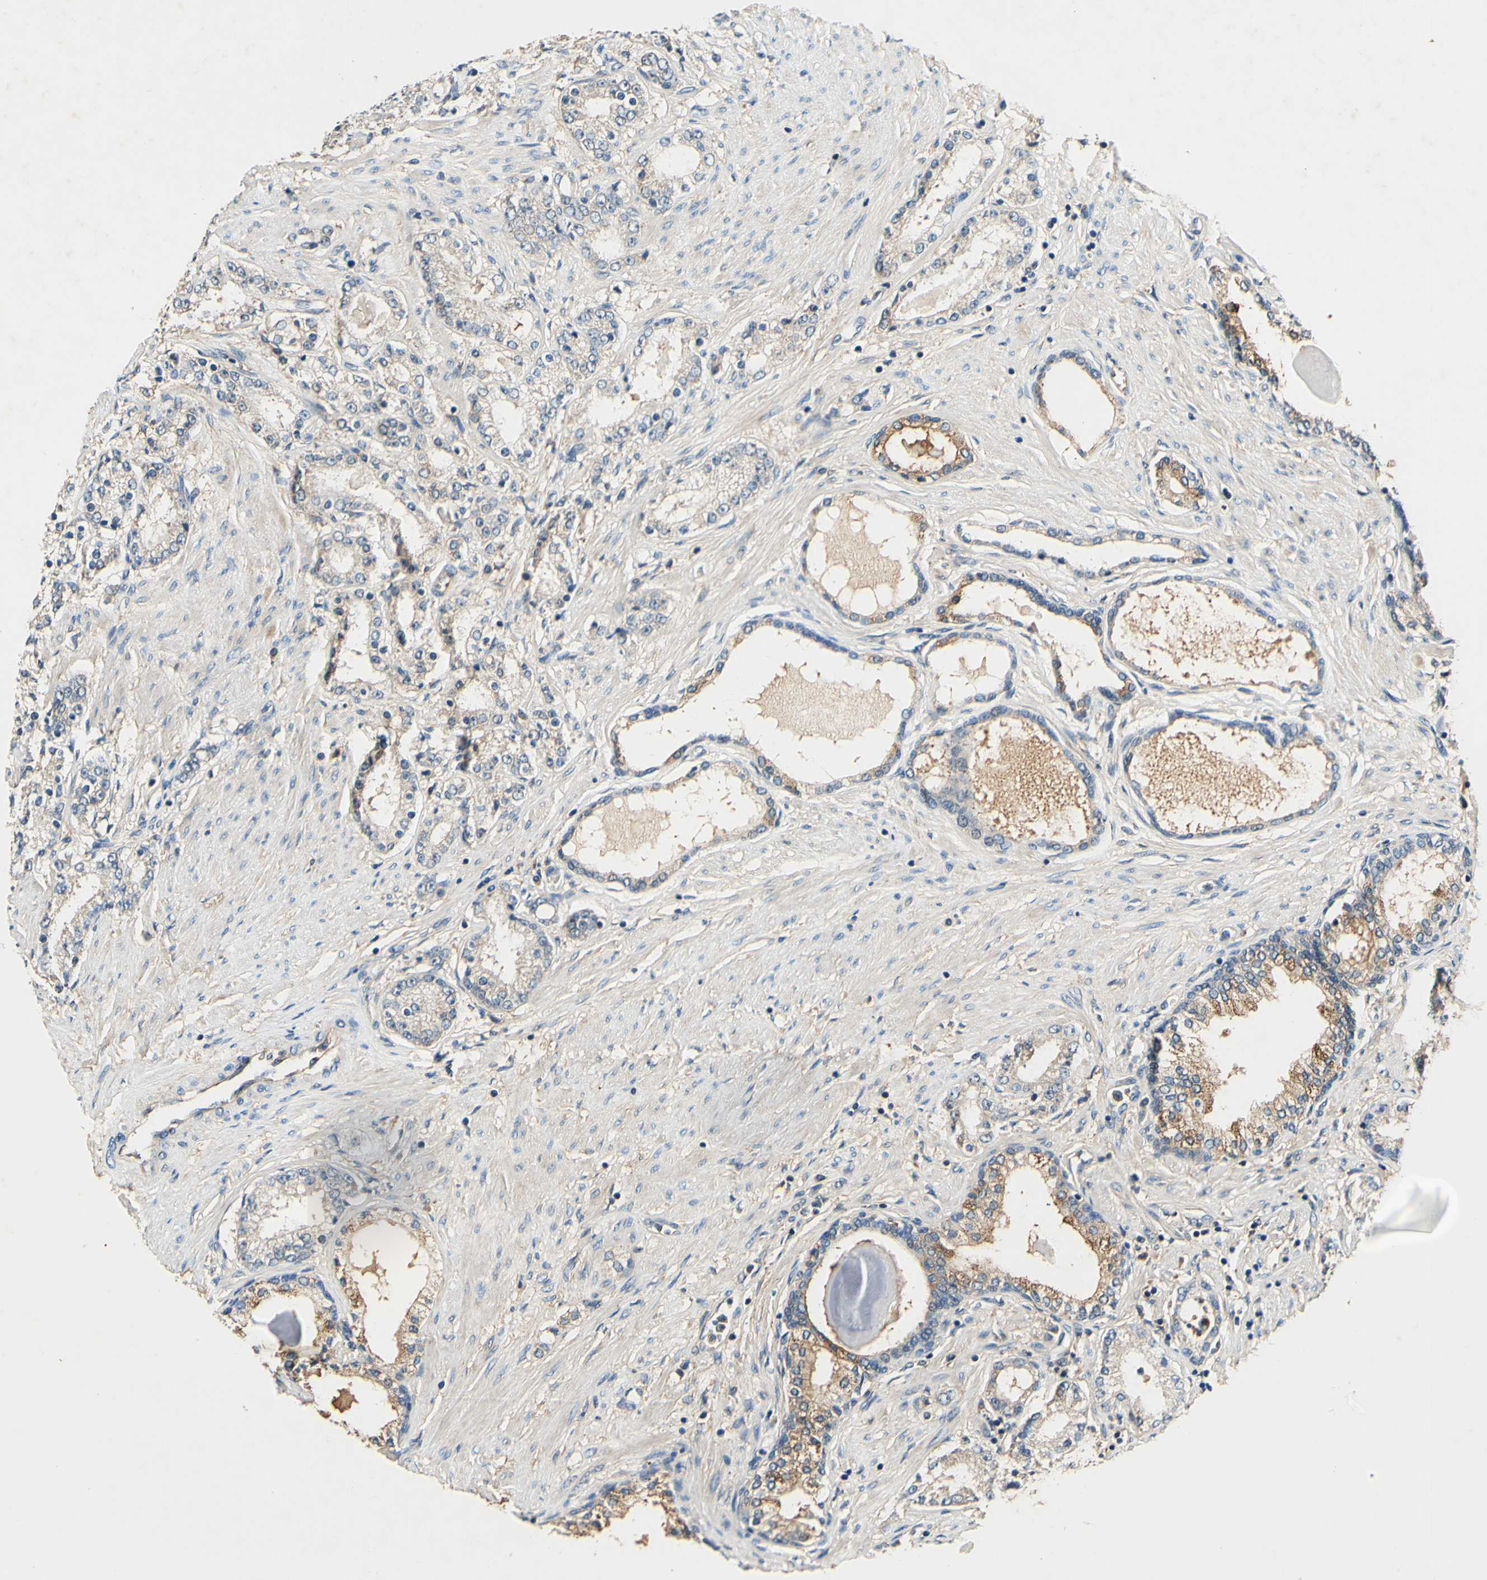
{"staining": {"intensity": "weak", "quantity": "25%-75%", "location": "cytoplasmic/membranous"}, "tissue": "prostate cancer", "cell_type": "Tumor cells", "image_type": "cancer", "snomed": [{"axis": "morphology", "description": "Adenocarcinoma, Low grade"}, {"axis": "topography", "description": "Prostate"}], "caption": "A micrograph showing weak cytoplasmic/membranous positivity in about 25%-75% of tumor cells in adenocarcinoma (low-grade) (prostate), as visualized by brown immunohistochemical staining.", "gene": "PLA2G4A", "patient": {"sex": "male", "age": 63}}